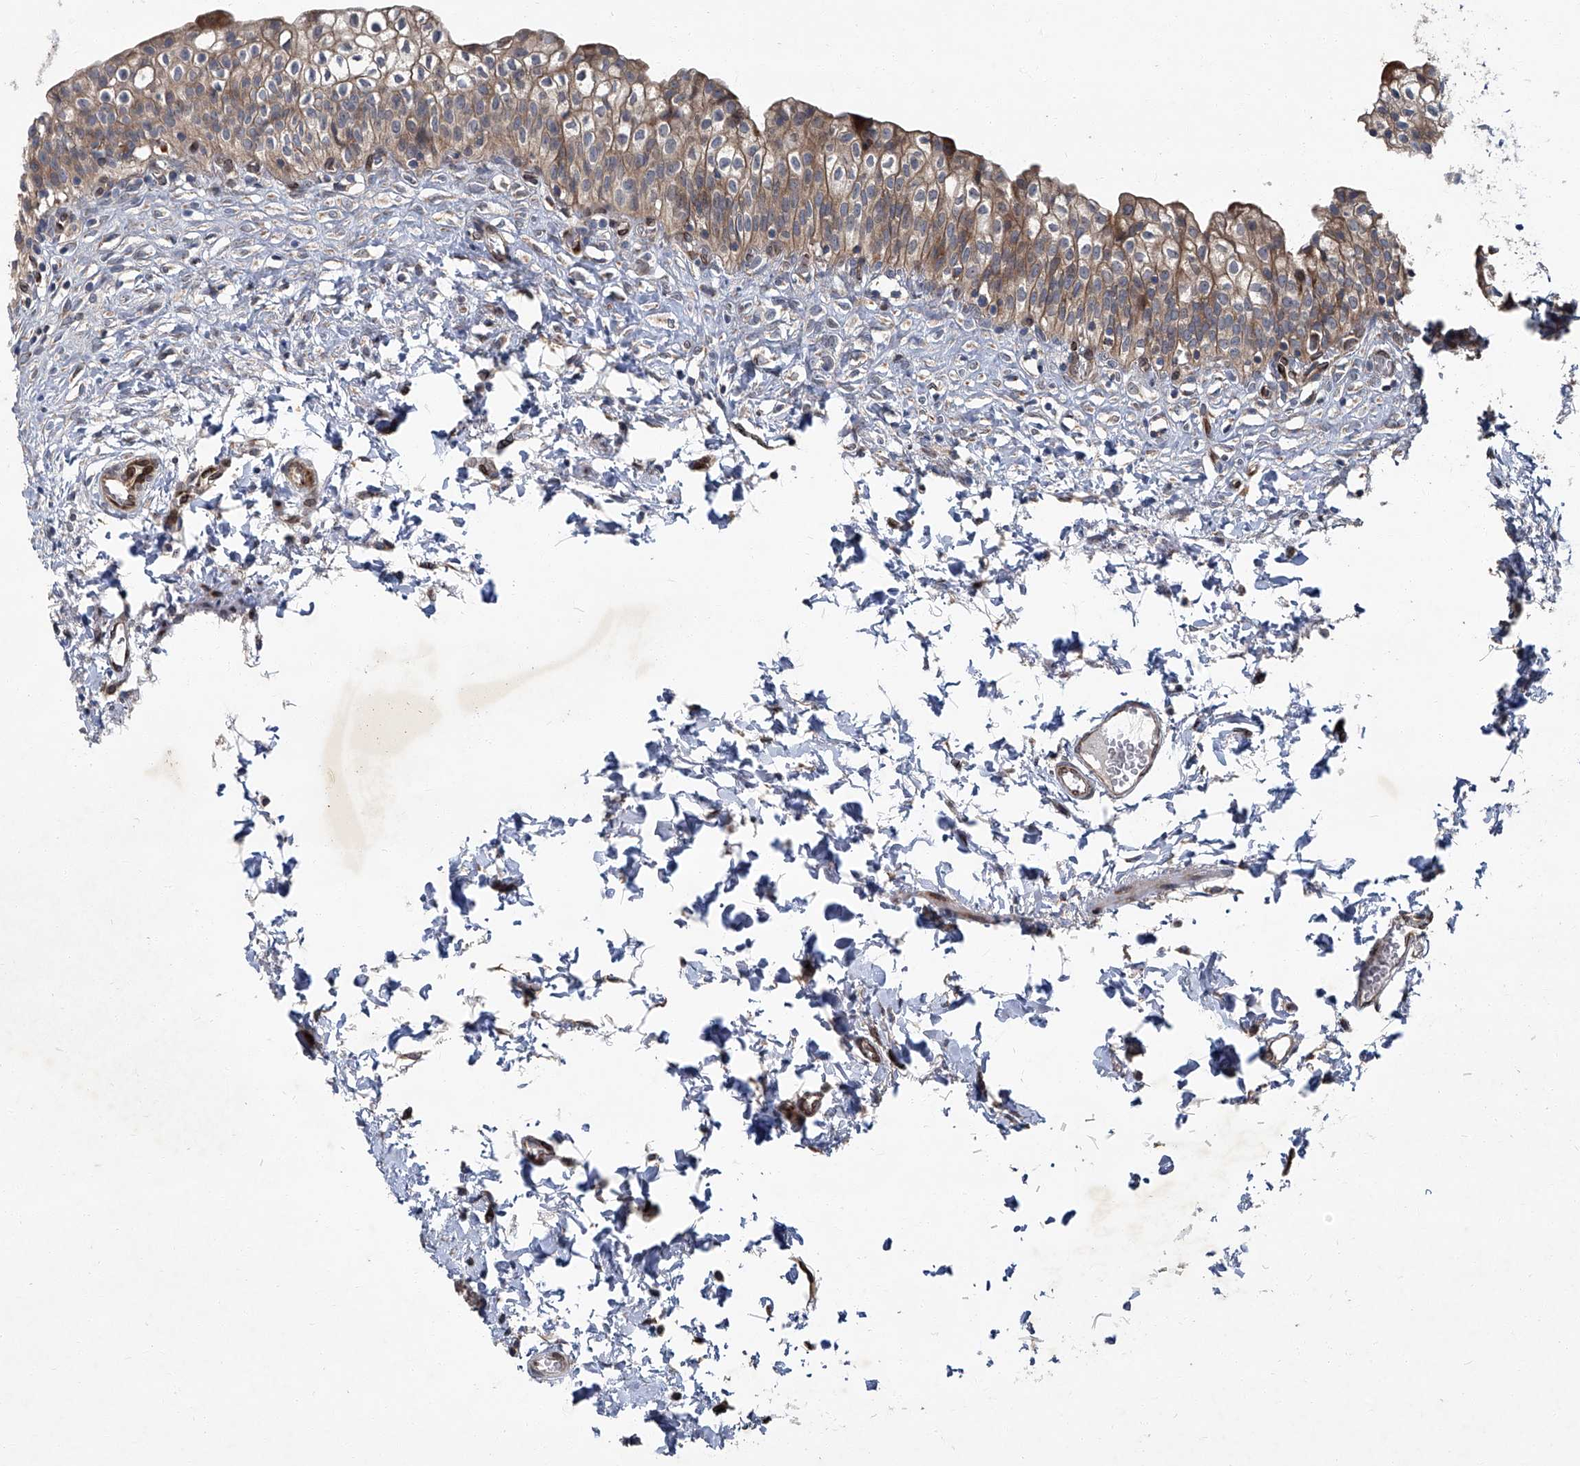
{"staining": {"intensity": "moderate", "quantity": "25%-75%", "location": "cytoplasmic/membranous"}, "tissue": "urinary bladder", "cell_type": "Urothelial cells", "image_type": "normal", "snomed": [{"axis": "morphology", "description": "Normal tissue, NOS"}, {"axis": "topography", "description": "Urinary bladder"}], "caption": "Benign urinary bladder exhibits moderate cytoplasmic/membranous staining in approximately 25%-75% of urothelial cells (Brightfield microscopy of DAB IHC at high magnification)..", "gene": "GPR132", "patient": {"sex": "male", "age": 55}}